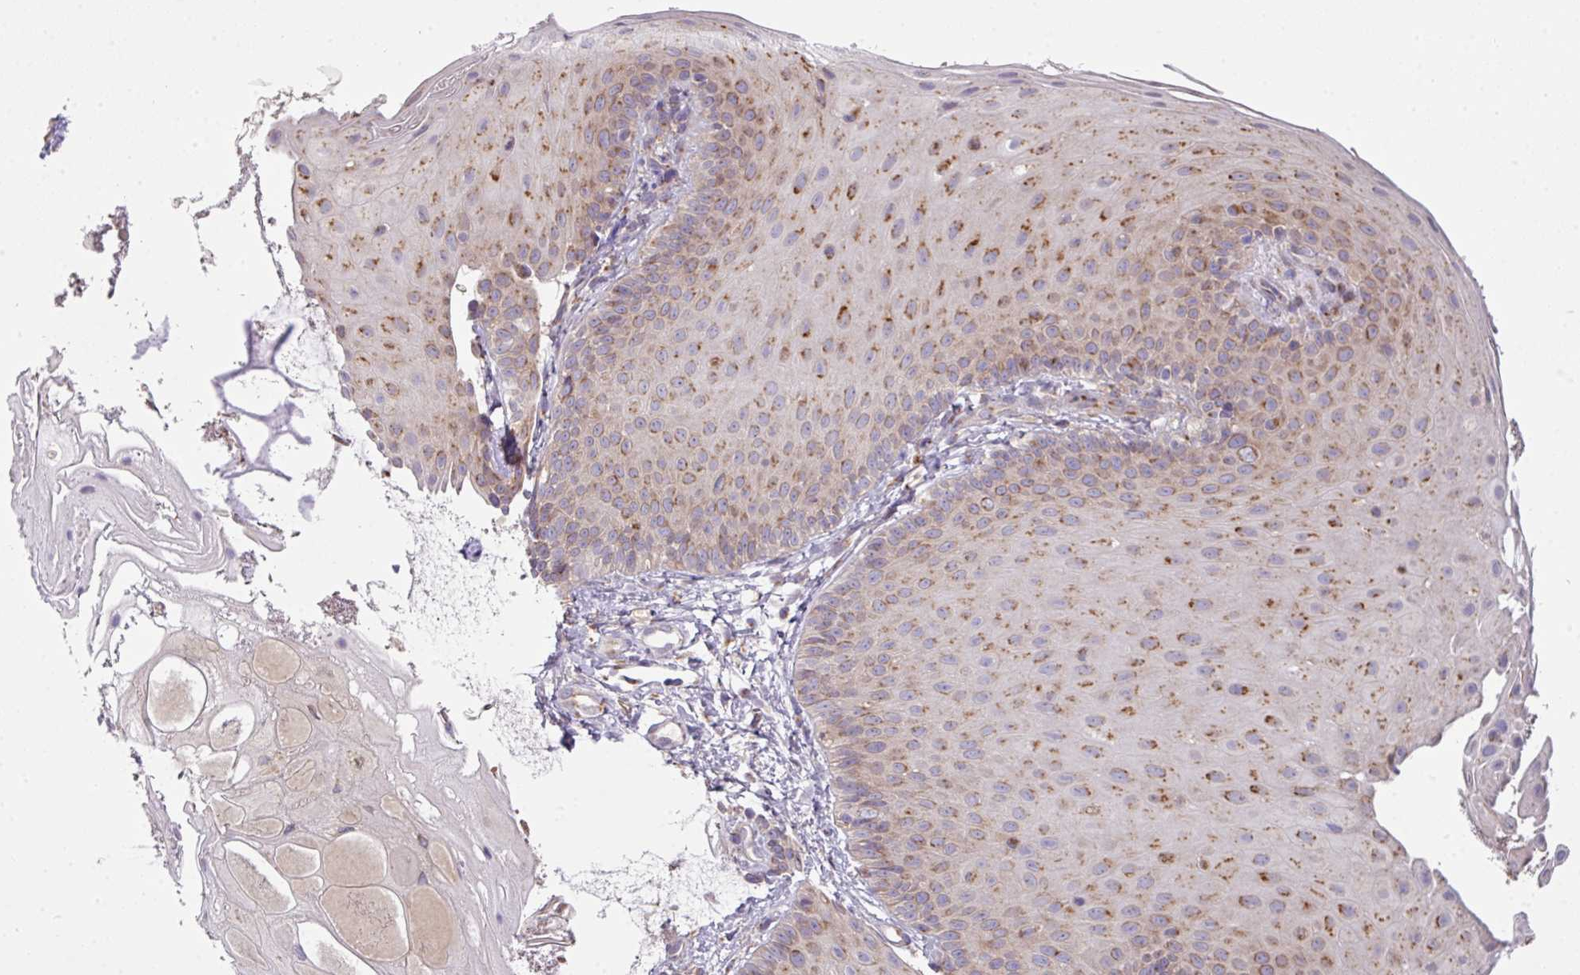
{"staining": {"intensity": "moderate", "quantity": "25%-75%", "location": "cytoplasmic/membranous"}, "tissue": "skin", "cell_type": "Epidermal cells", "image_type": "normal", "snomed": [{"axis": "morphology", "description": "Normal tissue, NOS"}, {"axis": "topography", "description": "Anal"}], "caption": "High-power microscopy captured an immunohistochemistry photomicrograph of benign skin, revealing moderate cytoplasmic/membranous positivity in approximately 25%-75% of epidermal cells.", "gene": "VTI1A", "patient": {"sex": "male", "age": 80}}